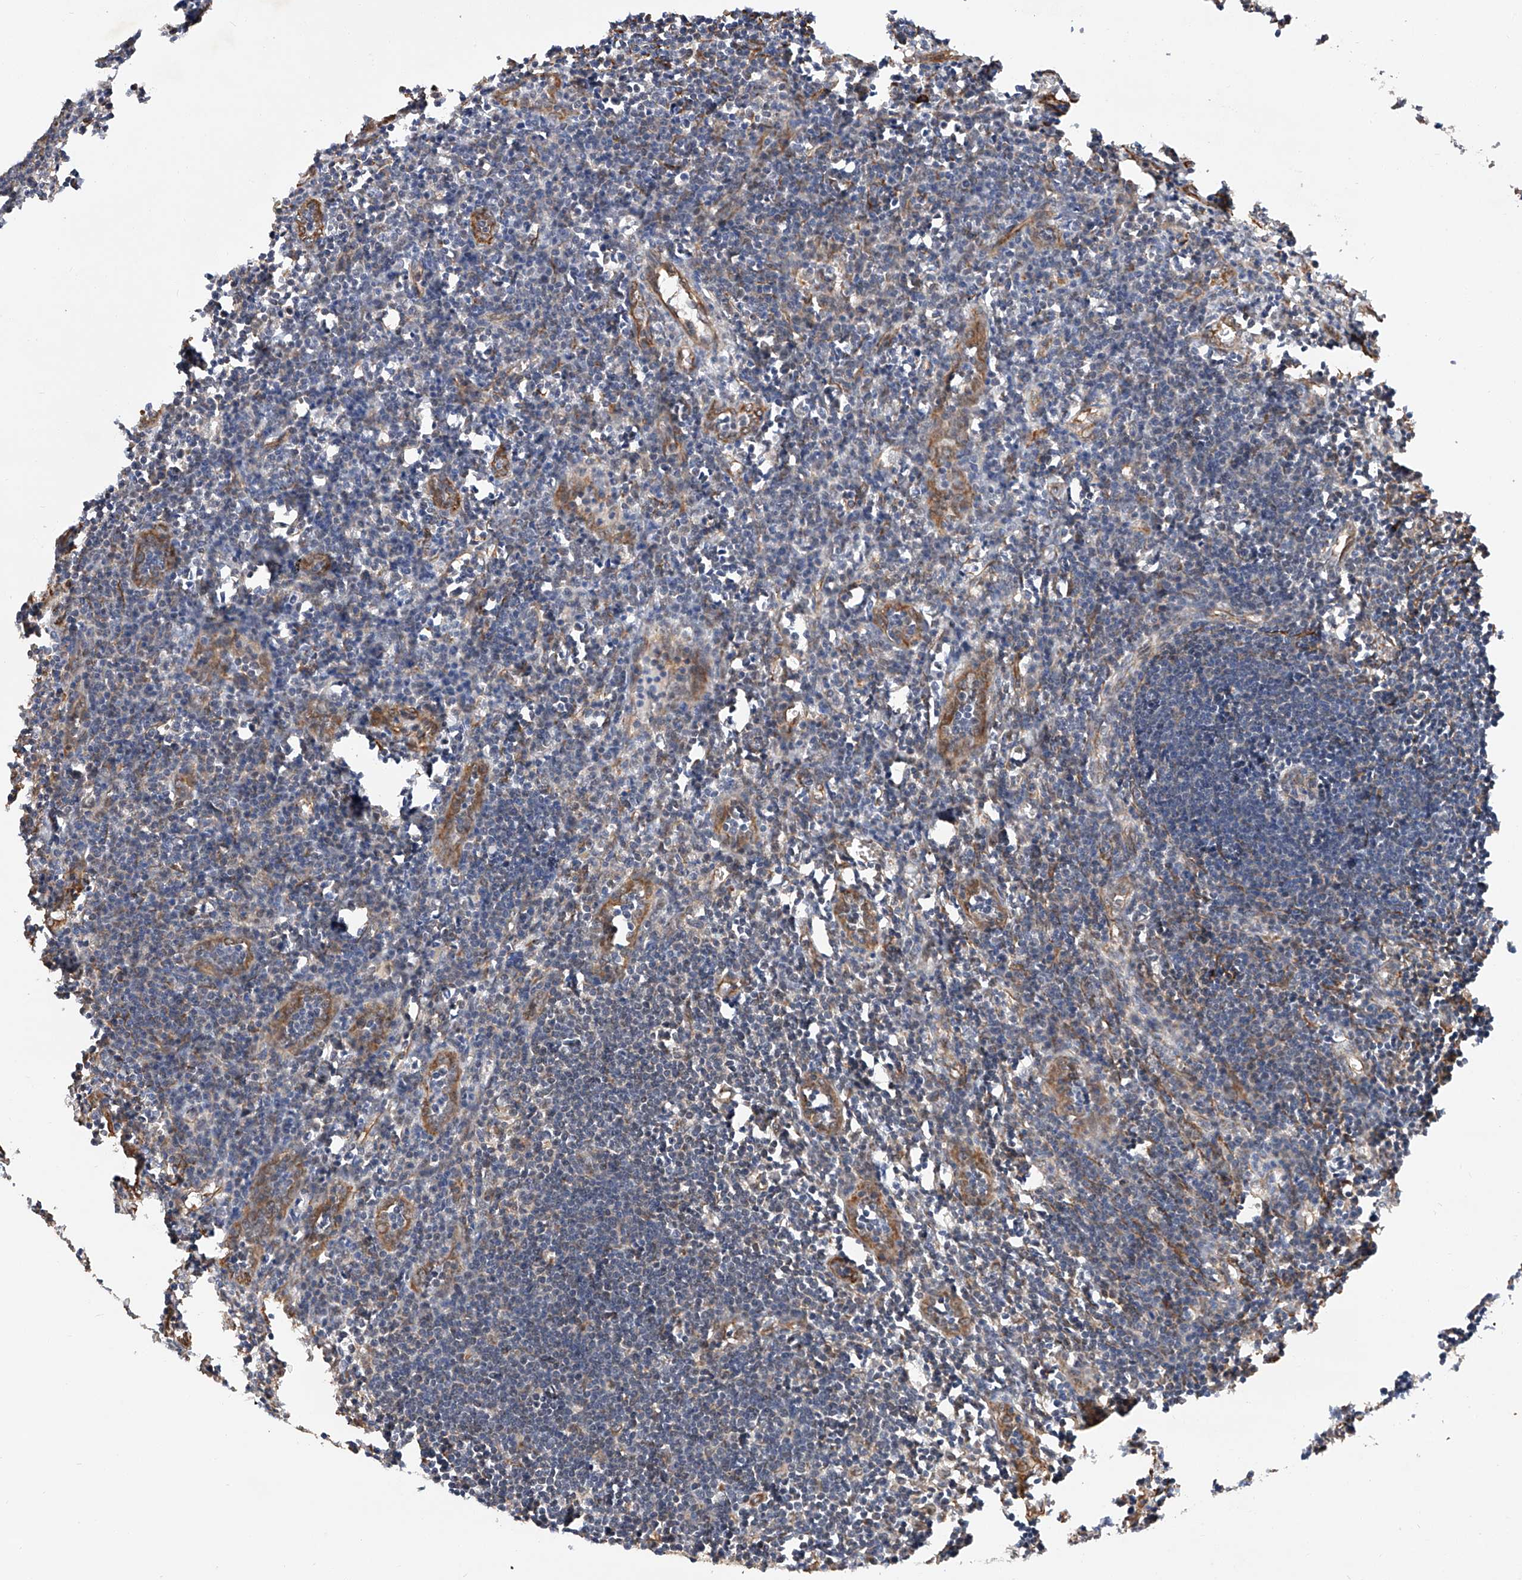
{"staining": {"intensity": "negative", "quantity": "none", "location": "none"}, "tissue": "lymph node", "cell_type": "Germinal center cells", "image_type": "normal", "snomed": [{"axis": "morphology", "description": "Normal tissue, NOS"}, {"axis": "morphology", "description": "Malignant melanoma, Metastatic site"}, {"axis": "topography", "description": "Lymph node"}], "caption": "IHC histopathology image of benign lymph node stained for a protein (brown), which reveals no expression in germinal center cells.", "gene": "AMD1", "patient": {"sex": "male", "age": 41}}